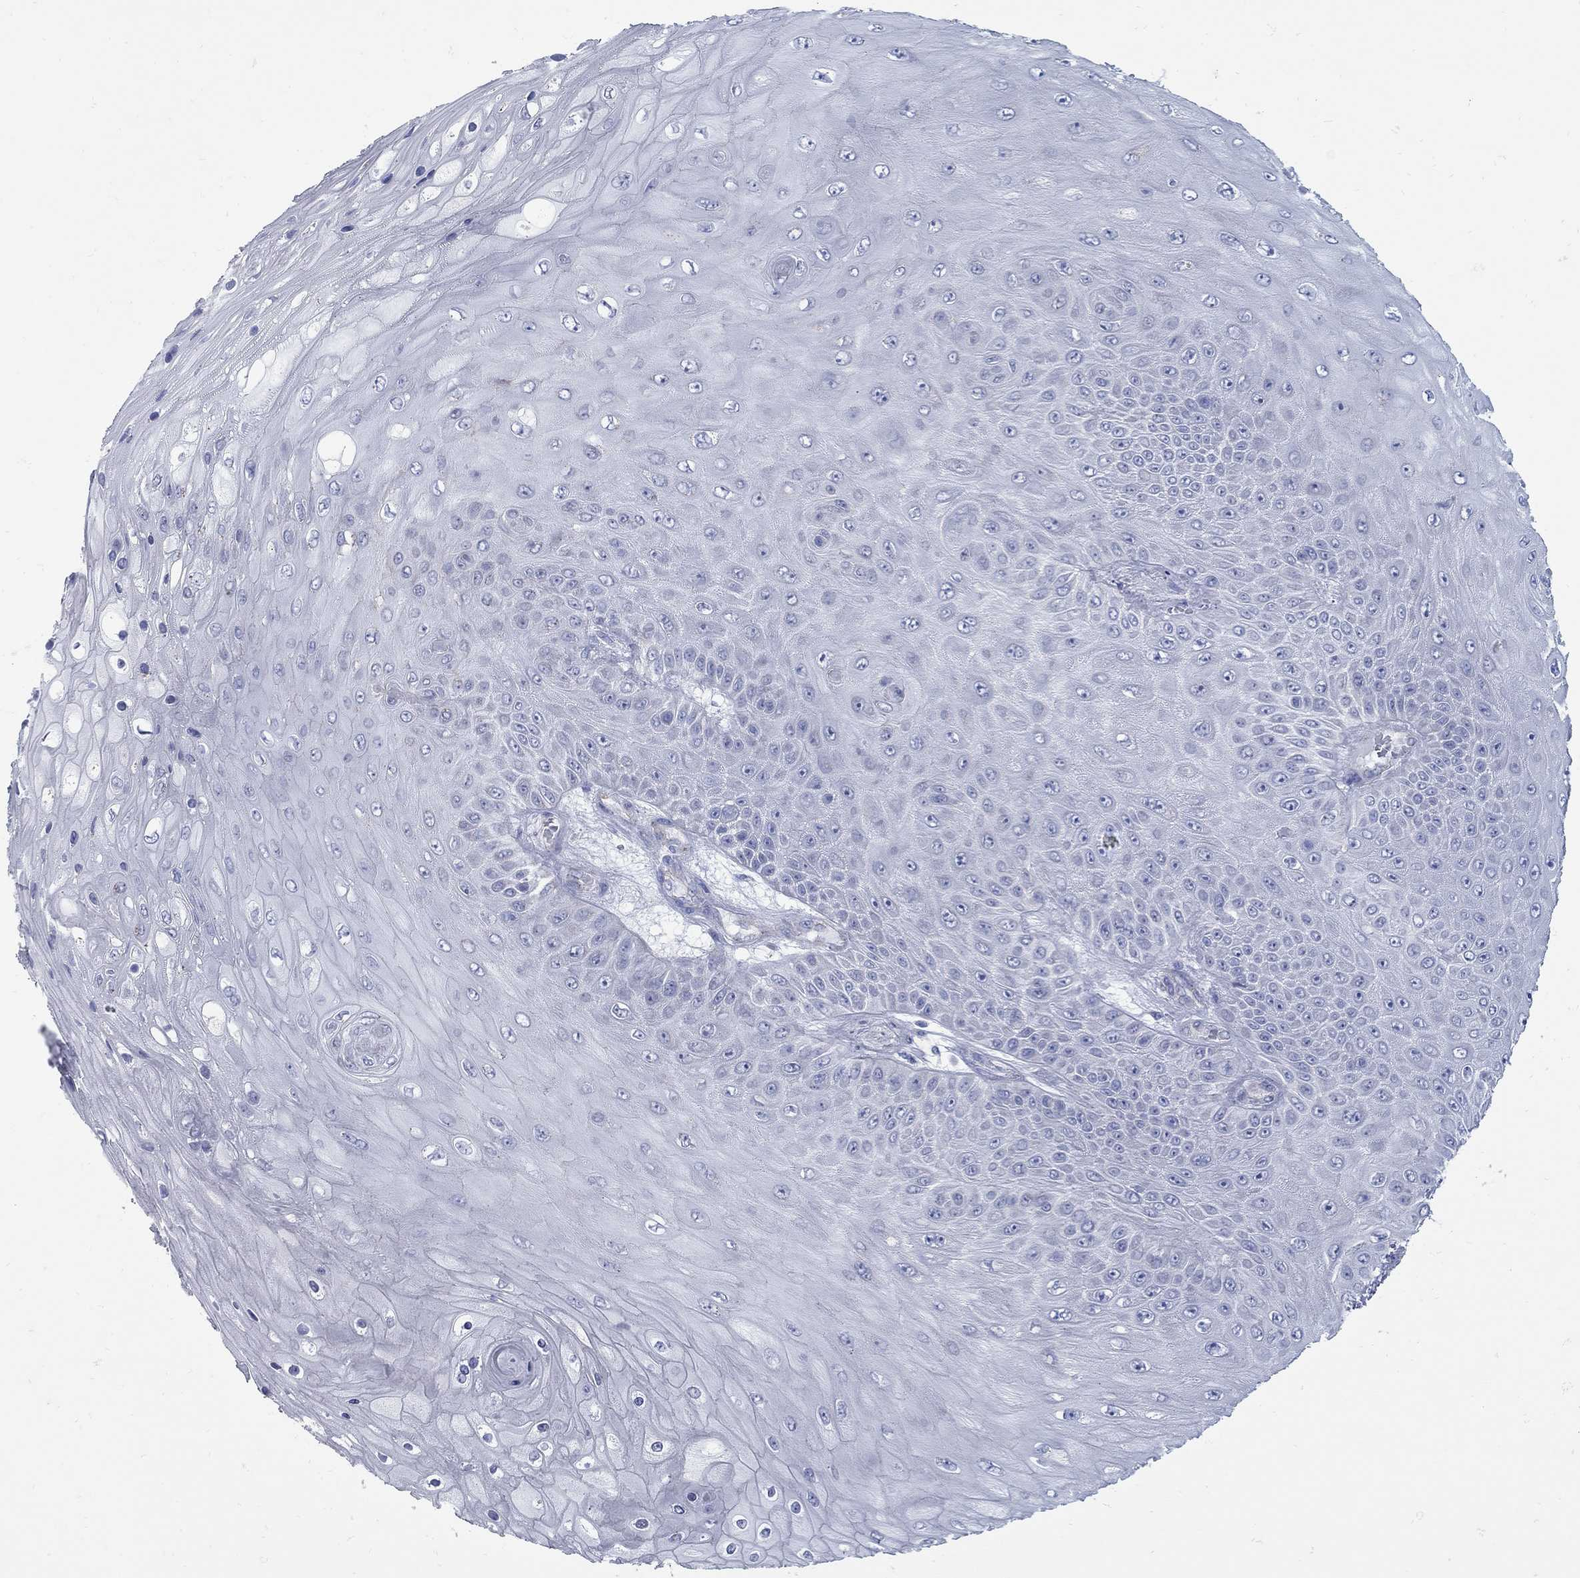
{"staining": {"intensity": "negative", "quantity": "none", "location": "none"}, "tissue": "skin cancer", "cell_type": "Tumor cells", "image_type": "cancer", "snomed": [{"axis": "morphology", "description": "Squamous cell carcinoma, NOS"}, {"axis": "topography", "description": "Skin"}], "caption": "This photomicrograph is of squamous cell carcinoma (skin) stained with immunohistochemistry to label a protein in brown with the nuclei are counter-stained blue. There is no expression in tumor cells.", "gene": "PDZD3", "patient": {"sex": "male", "age": 62}}